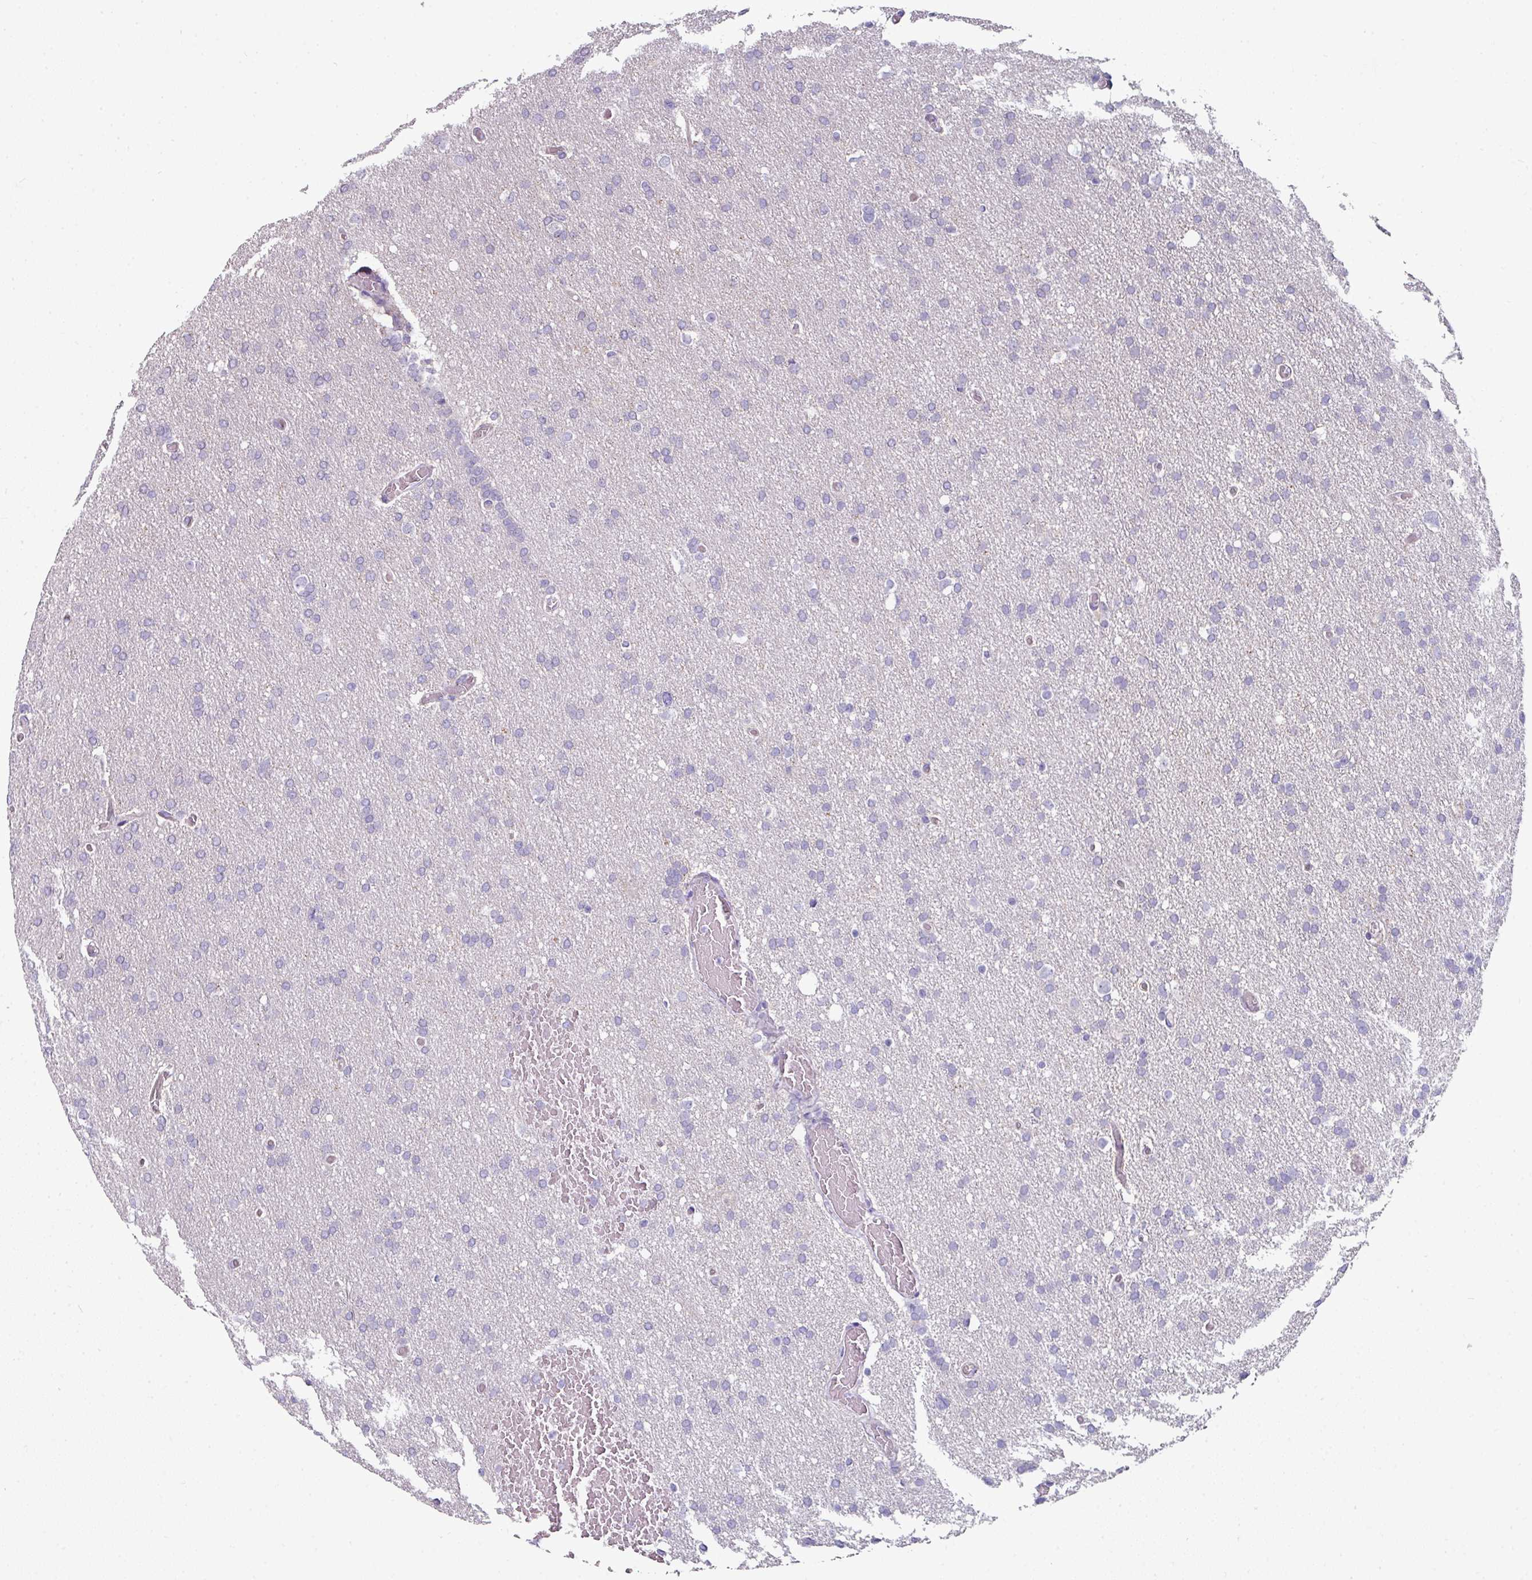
{"staining": {"intensity": "negative", "quantity": "none", "location": "none"}, "tissue": "glioma", "cell_type": "Tumor cells", "image_type": "cancer", "snomed": [{"axis": "morphology", "description": "Glioma, malignant, High grade"}, {"axis": "topography", "description": "Cerebral cortex"}], "caption": "Tumor cells show no significant protein staining in malignant glioma (high-grade). (DAB (3,3'-diaminobenzidine) immunohistochemistry (IHC), high magnification).", "gene": "SLC17A7", "patient": {"sex": "female", "age": 36}}